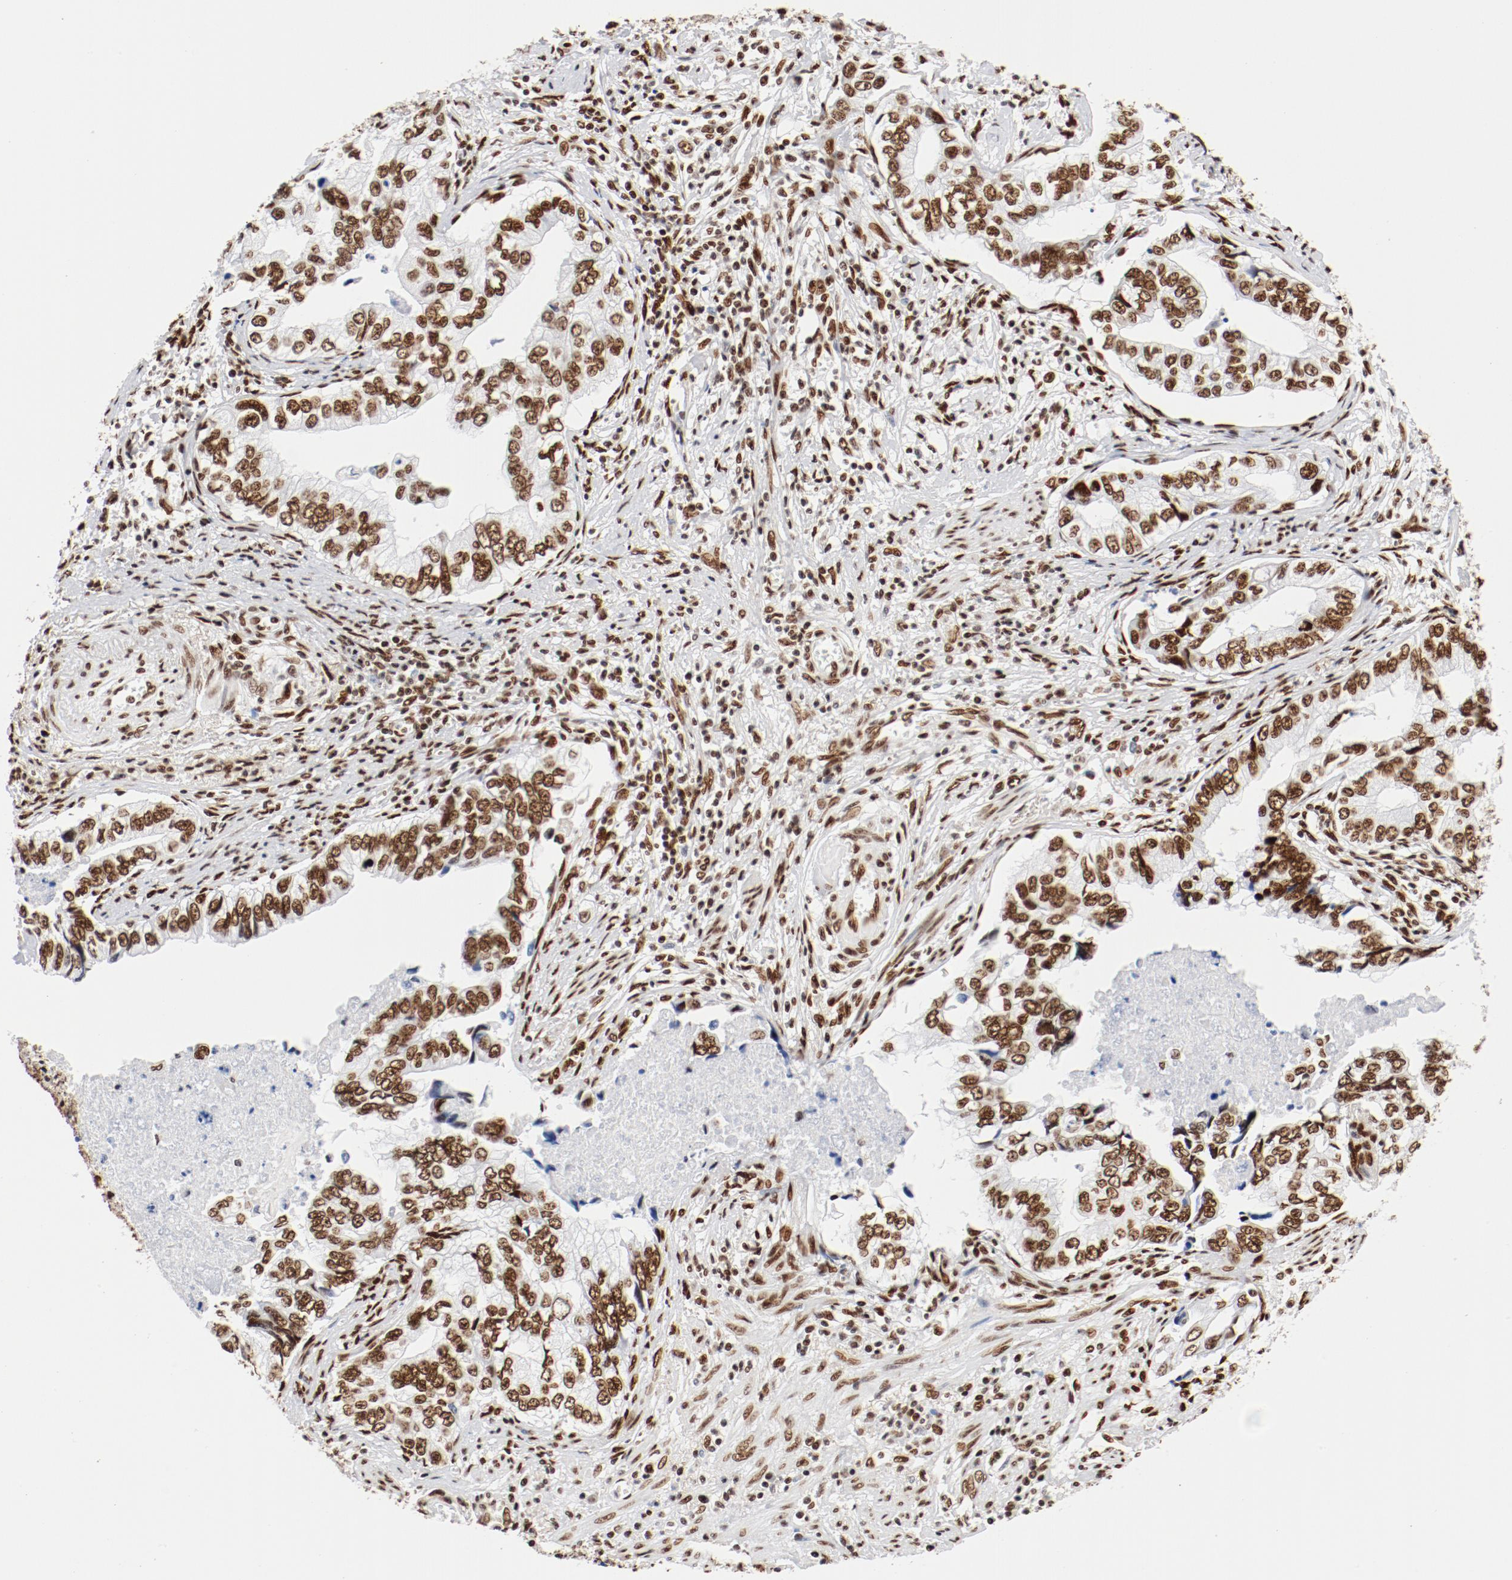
{"staining": {"intensity": "strong", "quantity": ">75%", "location": "nuclear"}, "tissue": "stomach cancer", "cell_type": "Tumor cells", "image_type": "cancer", "snomed": [{"axis": "morphology", "description": "Adenocarcinoma, NOS"}, {"axis": "topography", "description": "Pancreas"}, {"axis": "topography", "description": "Stomach, upper"}], "caption": "This is an image of IHC staining of stomach cancer (adenocarcinoma), which shows strong expression in the nuclear of tumor cells.", "gene": "CTBP1", "patient": {"sex": "male", "age": 77}}